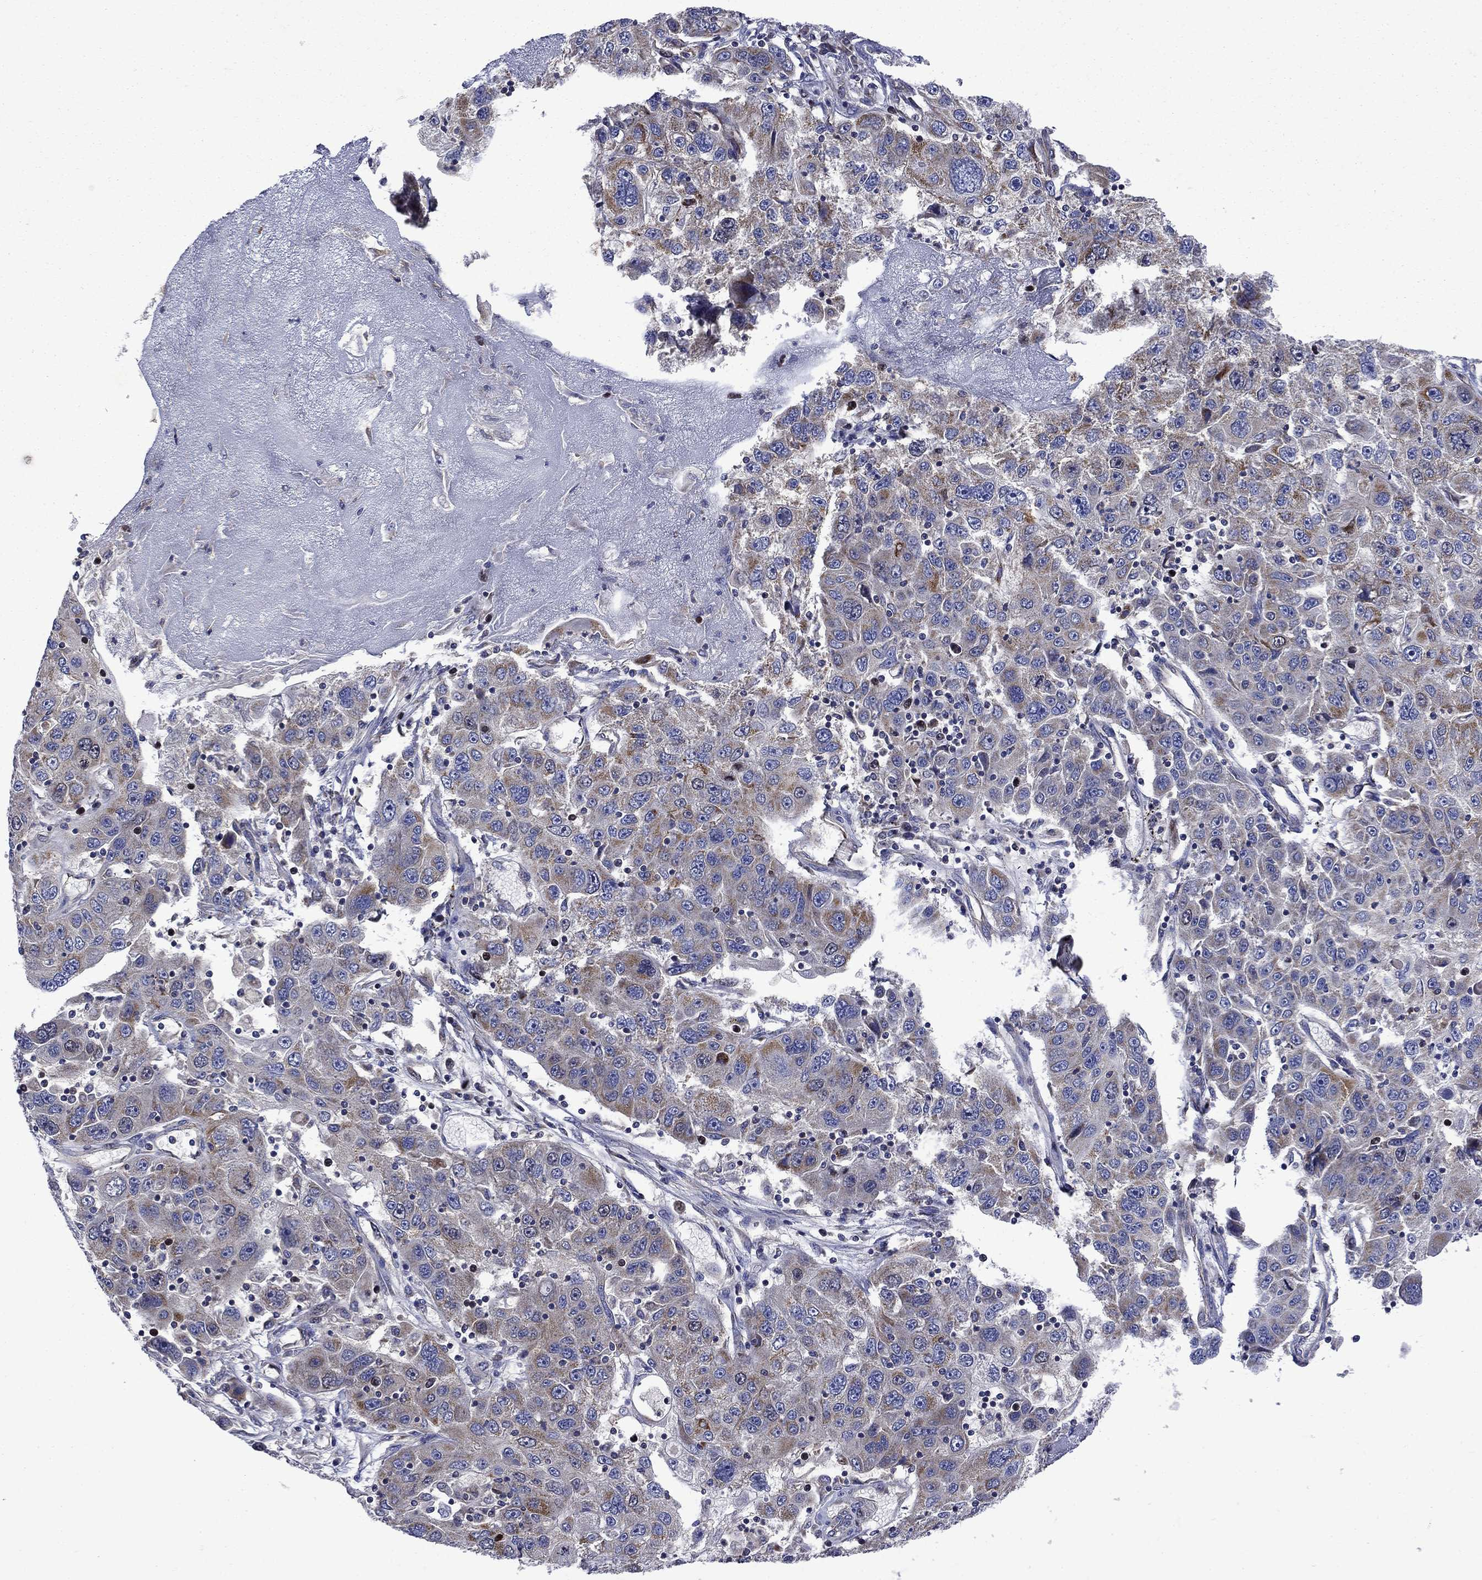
{"staining": {"intensity": "moderate", "quantity": "<25%", "location": "cytoplasmic/membranous"}, "tissue": "stomach cancer", "cell_type": "Tumor cells", "image_type": "cancer", "snomed": [{"axis": "morphology", "description": "Adenocarcinoma, NOS"}, {"axis": "topography", "description": "Stomach"}], "caption": "Approximately <25% of tumor cells in stomach cancer demonstrate moderate cytoplasmic/membranous protein positivity as visualized by brown immunohistochemical staining.", "gene": "KIF22", "patient": {"sex": "male", "age": 56}}